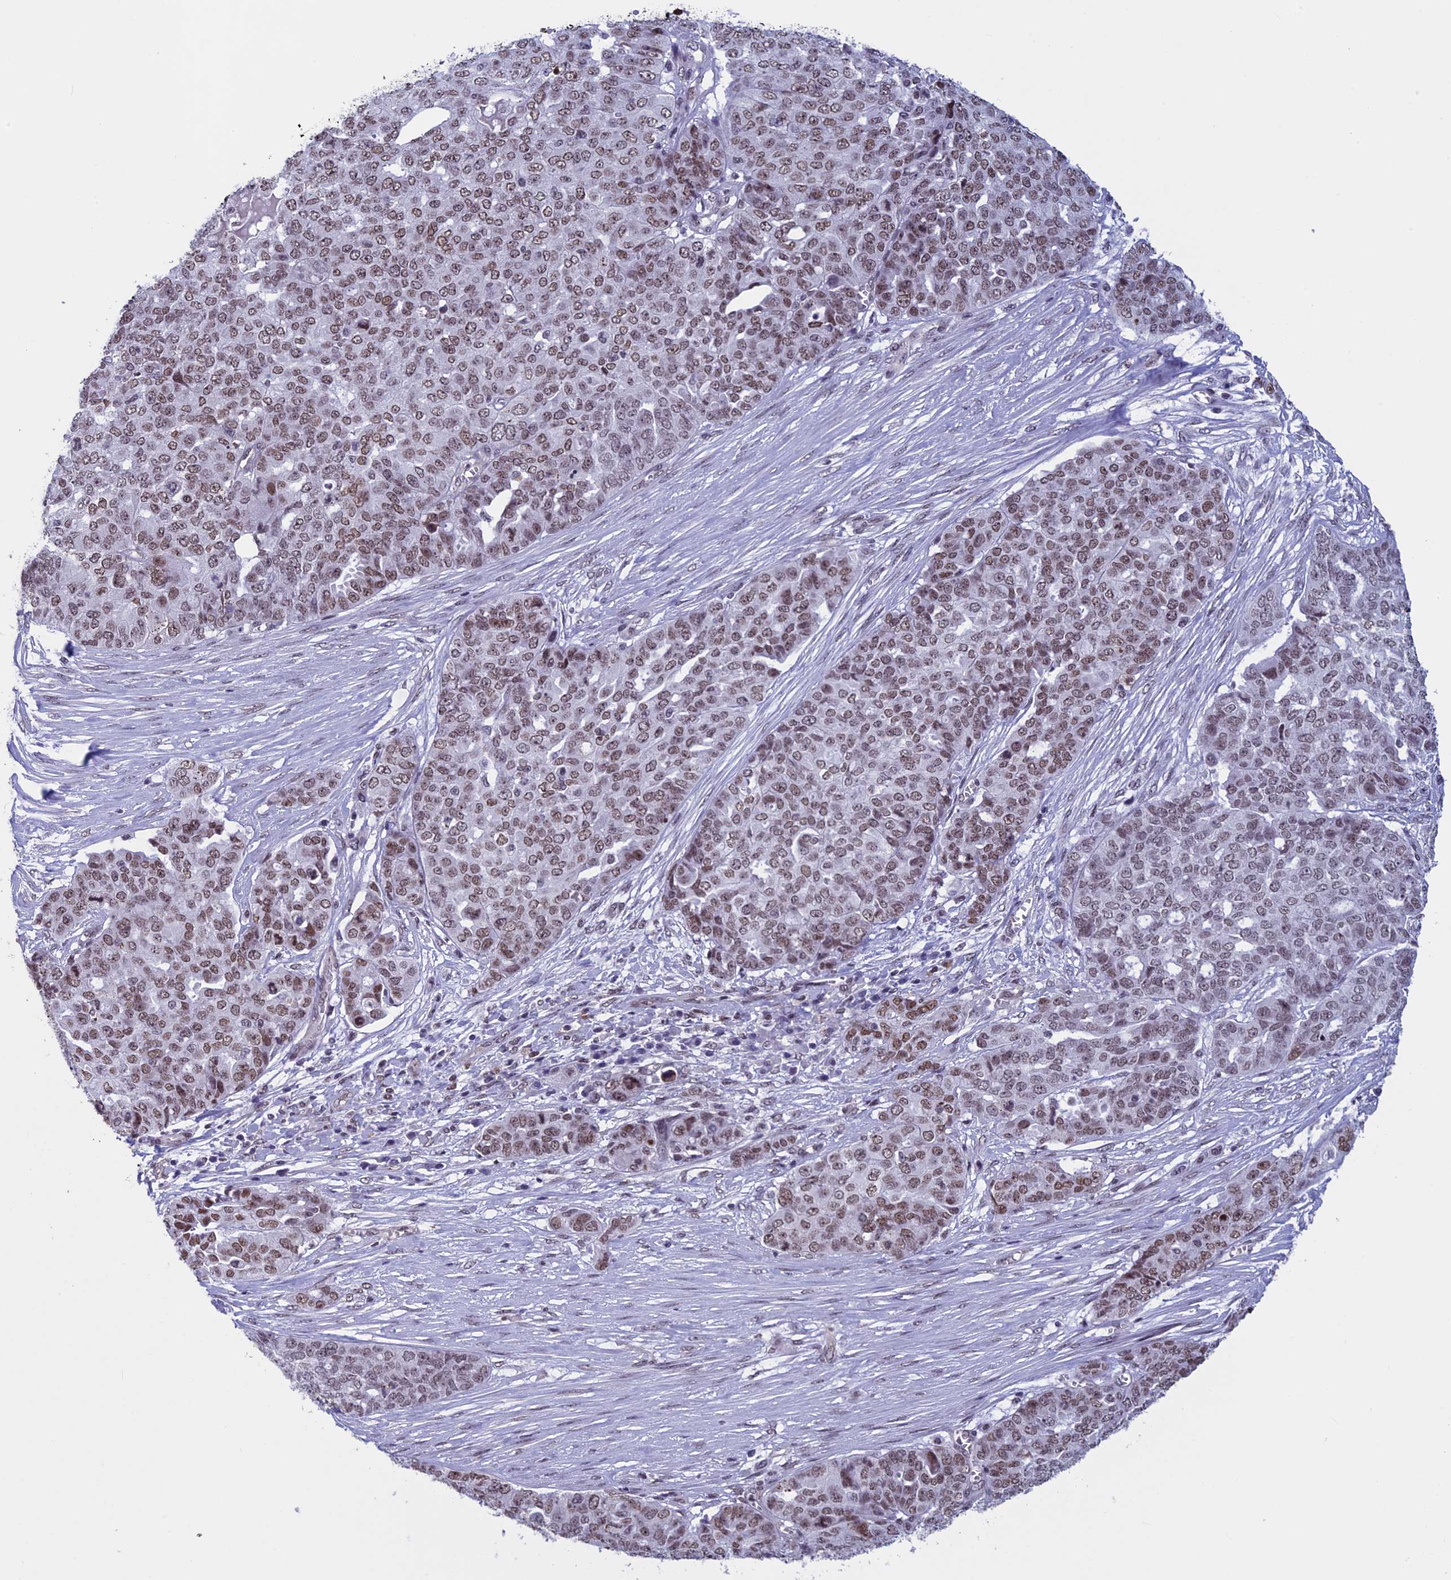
{"staining": {"intensity": "moderate", "quantity": ">75%", "location": "nuclear"}, "tissue": "ovarian cancer", "cell_type": "Tumor cells", "image_type": "cancer", "snomed": [{"axis": "morphology", "description": "Cystadenocarcinoma, serous, NOS"}, {"axis": "topography", "description": "Soft tissue"}, {"axis": "topography", "description": "Ovary"}], "caption": "This is an image of IHC staining of ovarian serous cystadenocarcinoma, which shows moderate staining in the nuclear of tumor cells.", "gene": "NIPBL", "patient": {"sex": "female", "age": 57}}